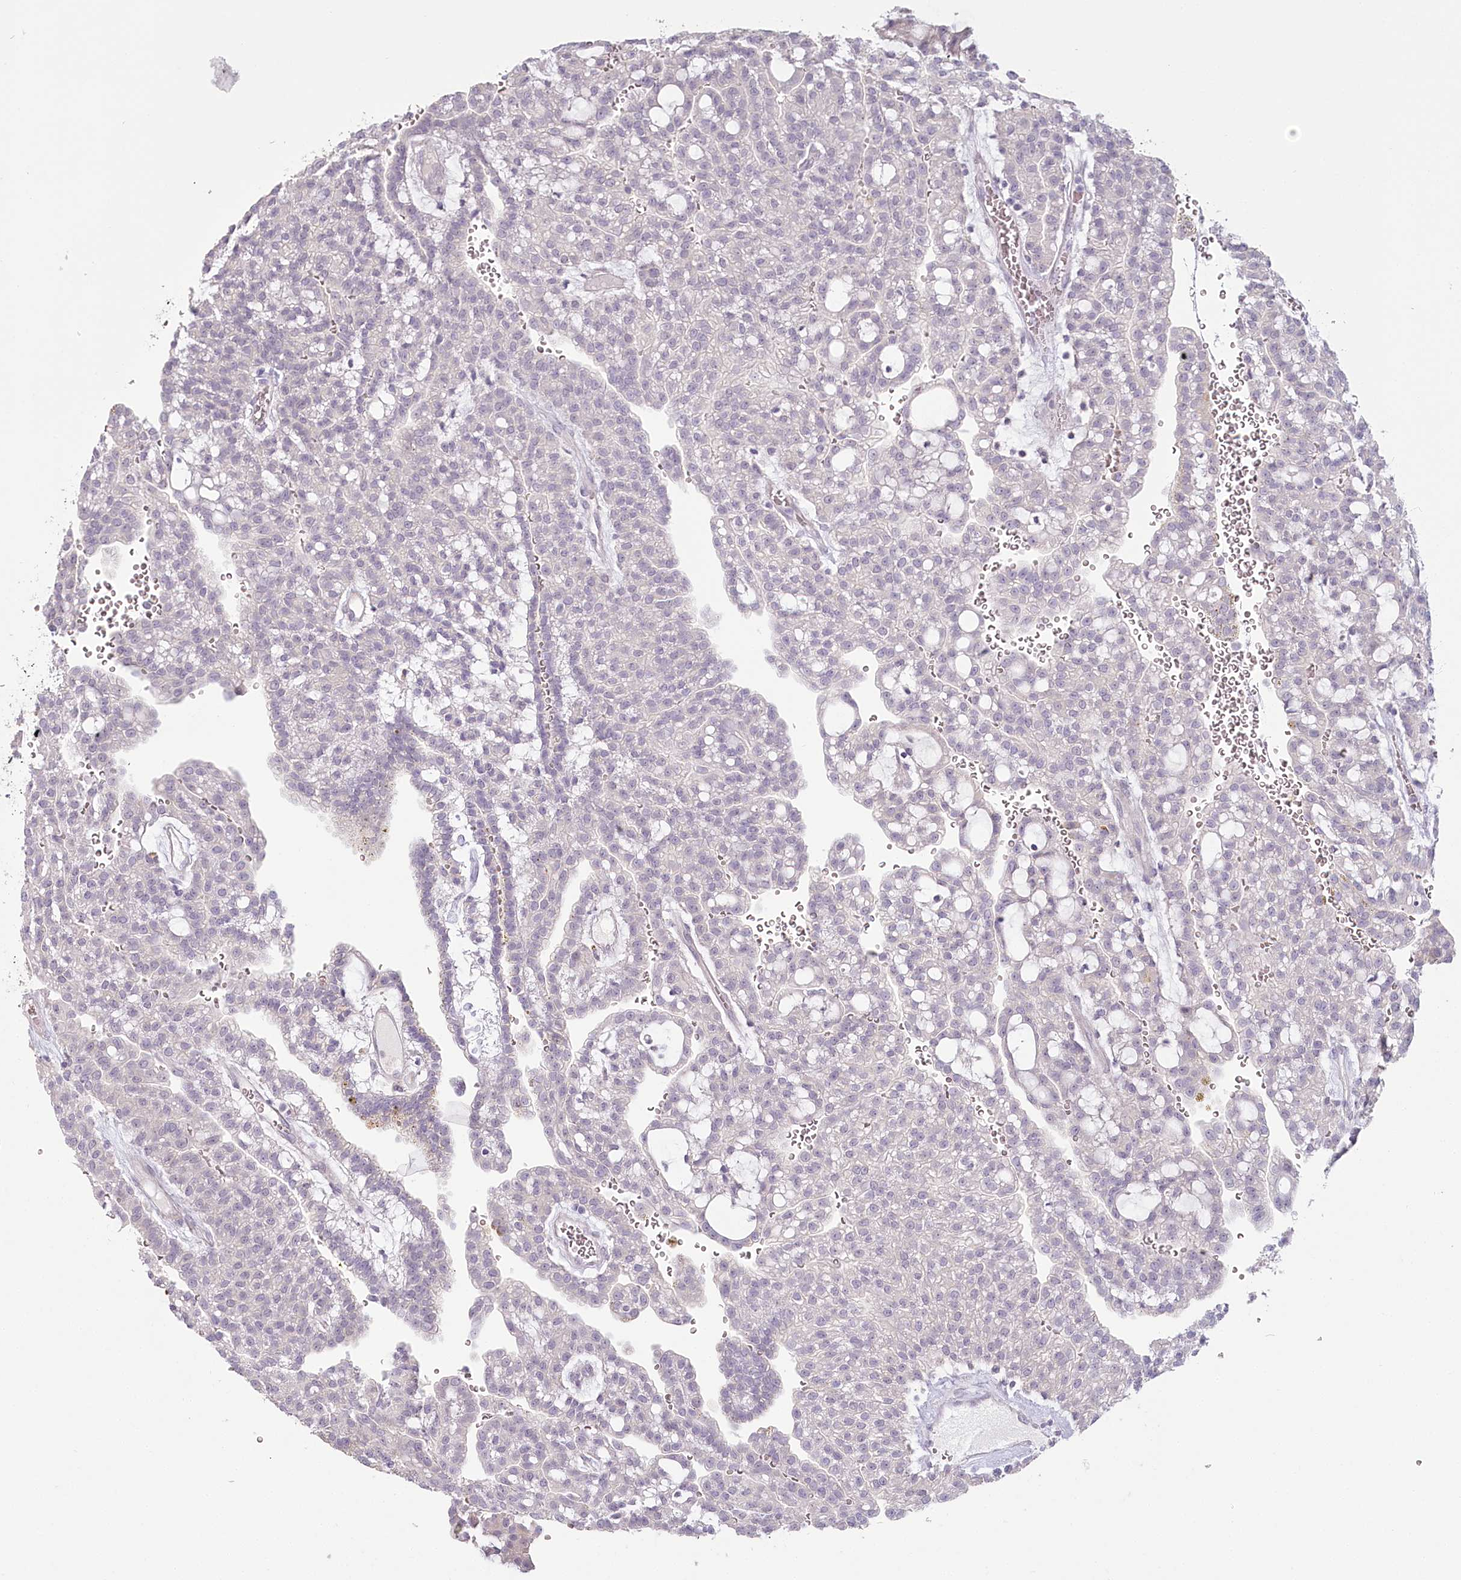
{"staining": {"intensity": "negative", "quantity": "none", "location": "none"}, "tissue": "renal cancer", "cell_type": "Tumor cells", "image_type": "cancer", "snomed": [{"axis": "morphology", "description": "Adenocarcinoma, NOS"}, {"axis": "topography", "description": "Kidney"}], "caption": "The immunohistochemistry histopathology image has no significant positivity in tumor cells of renal cancer (adenocarcinoma) tissue.", "gene": "USP11", "patient": {"sex": "male", "age": 63}}